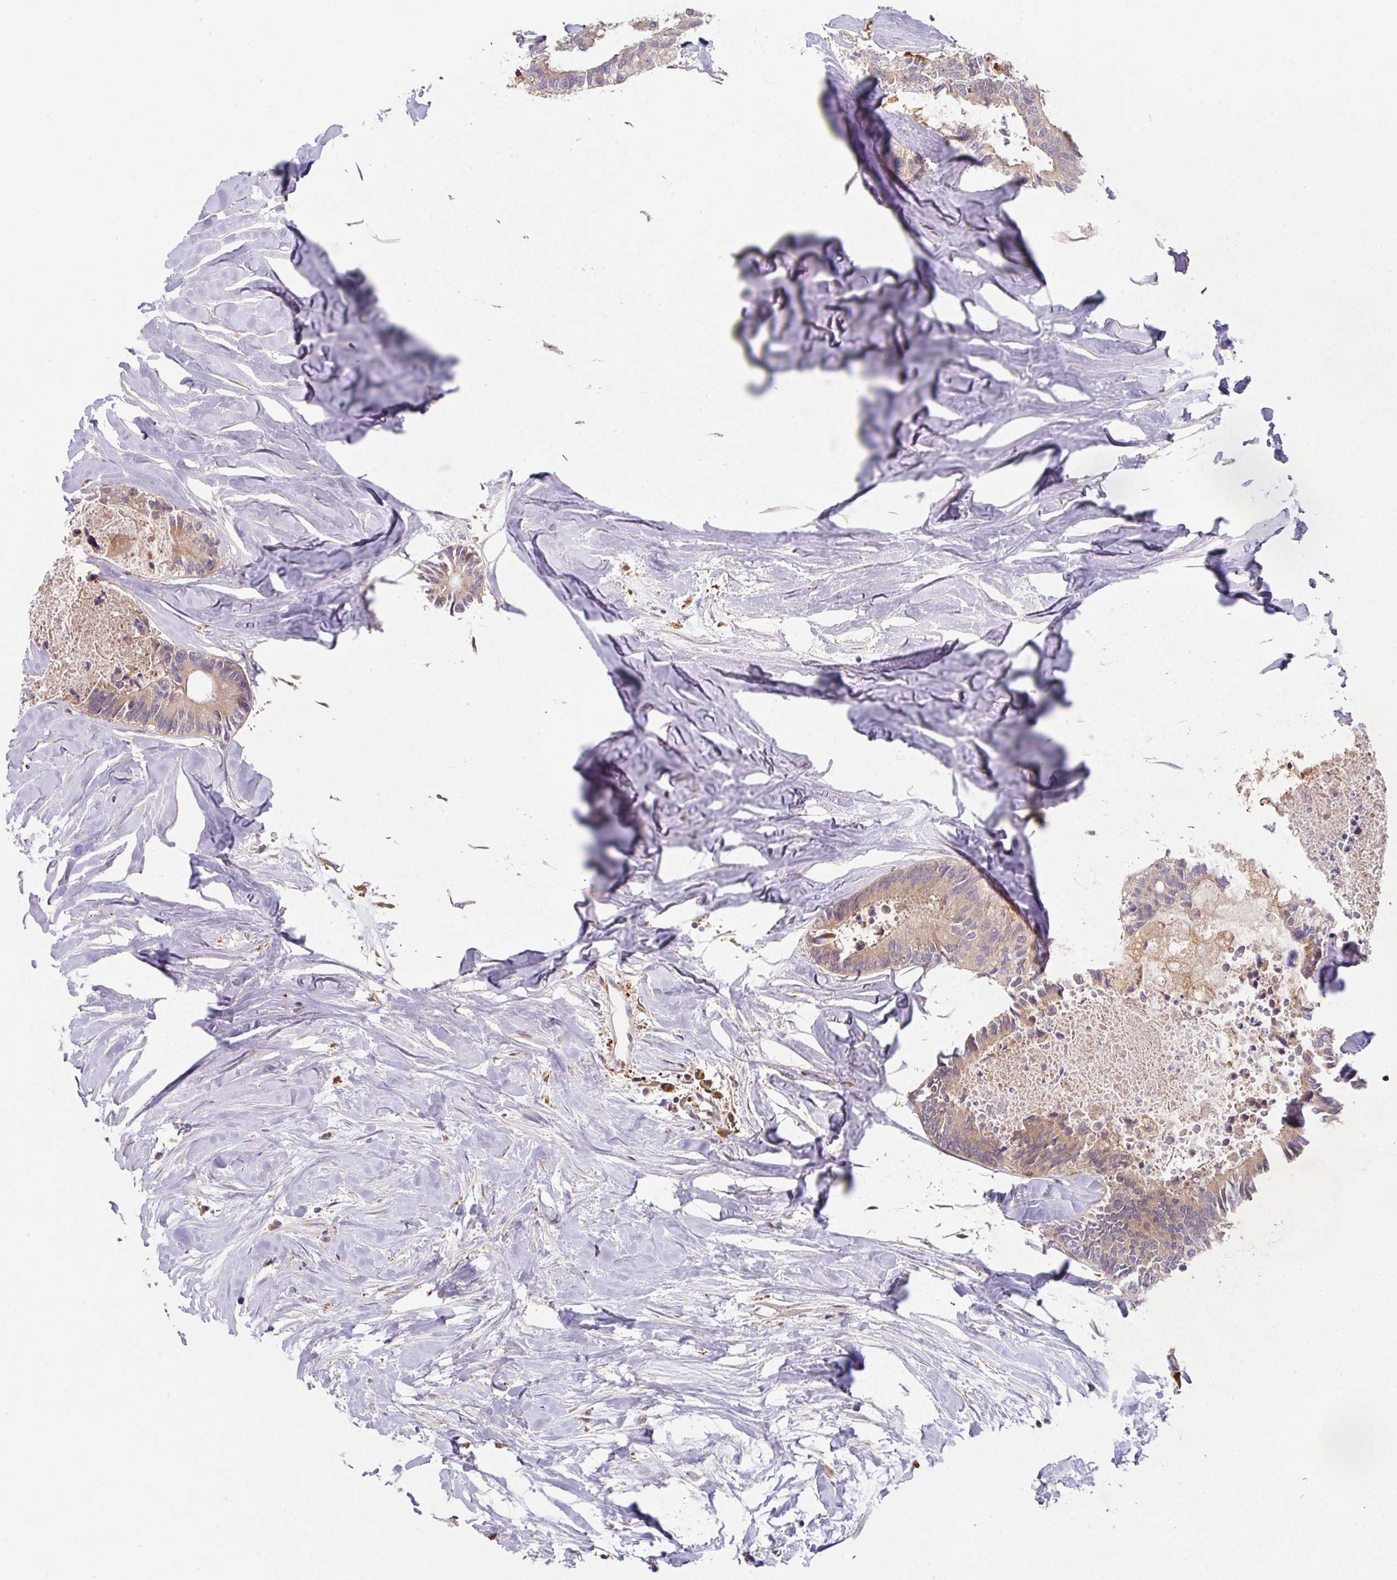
{"staining": {"intensity": "weak", "quantity": "25%-75%", "location": "cytoplasmic/membranous"}, "tissue": "colorectal cancer", "cell_type": "Tumor cells", "image_type": "cancer", "snomed": [{"axis": "morphology", "description": "Adenocarcinoma, NOS"}, {"axis": "topography", "description": "Colon"}, {"axis": "topography", "description": "Rectum"}], "caption": "Immunohistochemistry (IHC) of adenocarcinoma (colorectal) reveals low levels of weak cytoplasmic/membranous staining in about 25%-75% of tumor cells. The protein is stained brown, and the nuclei are stained in blue (DAB (3,3'-diaminobenzidine) IHC with brightfield microscopy, high magnification).", "gene": "TRIM14", "patient": {"sex": "male", "age": 57}}